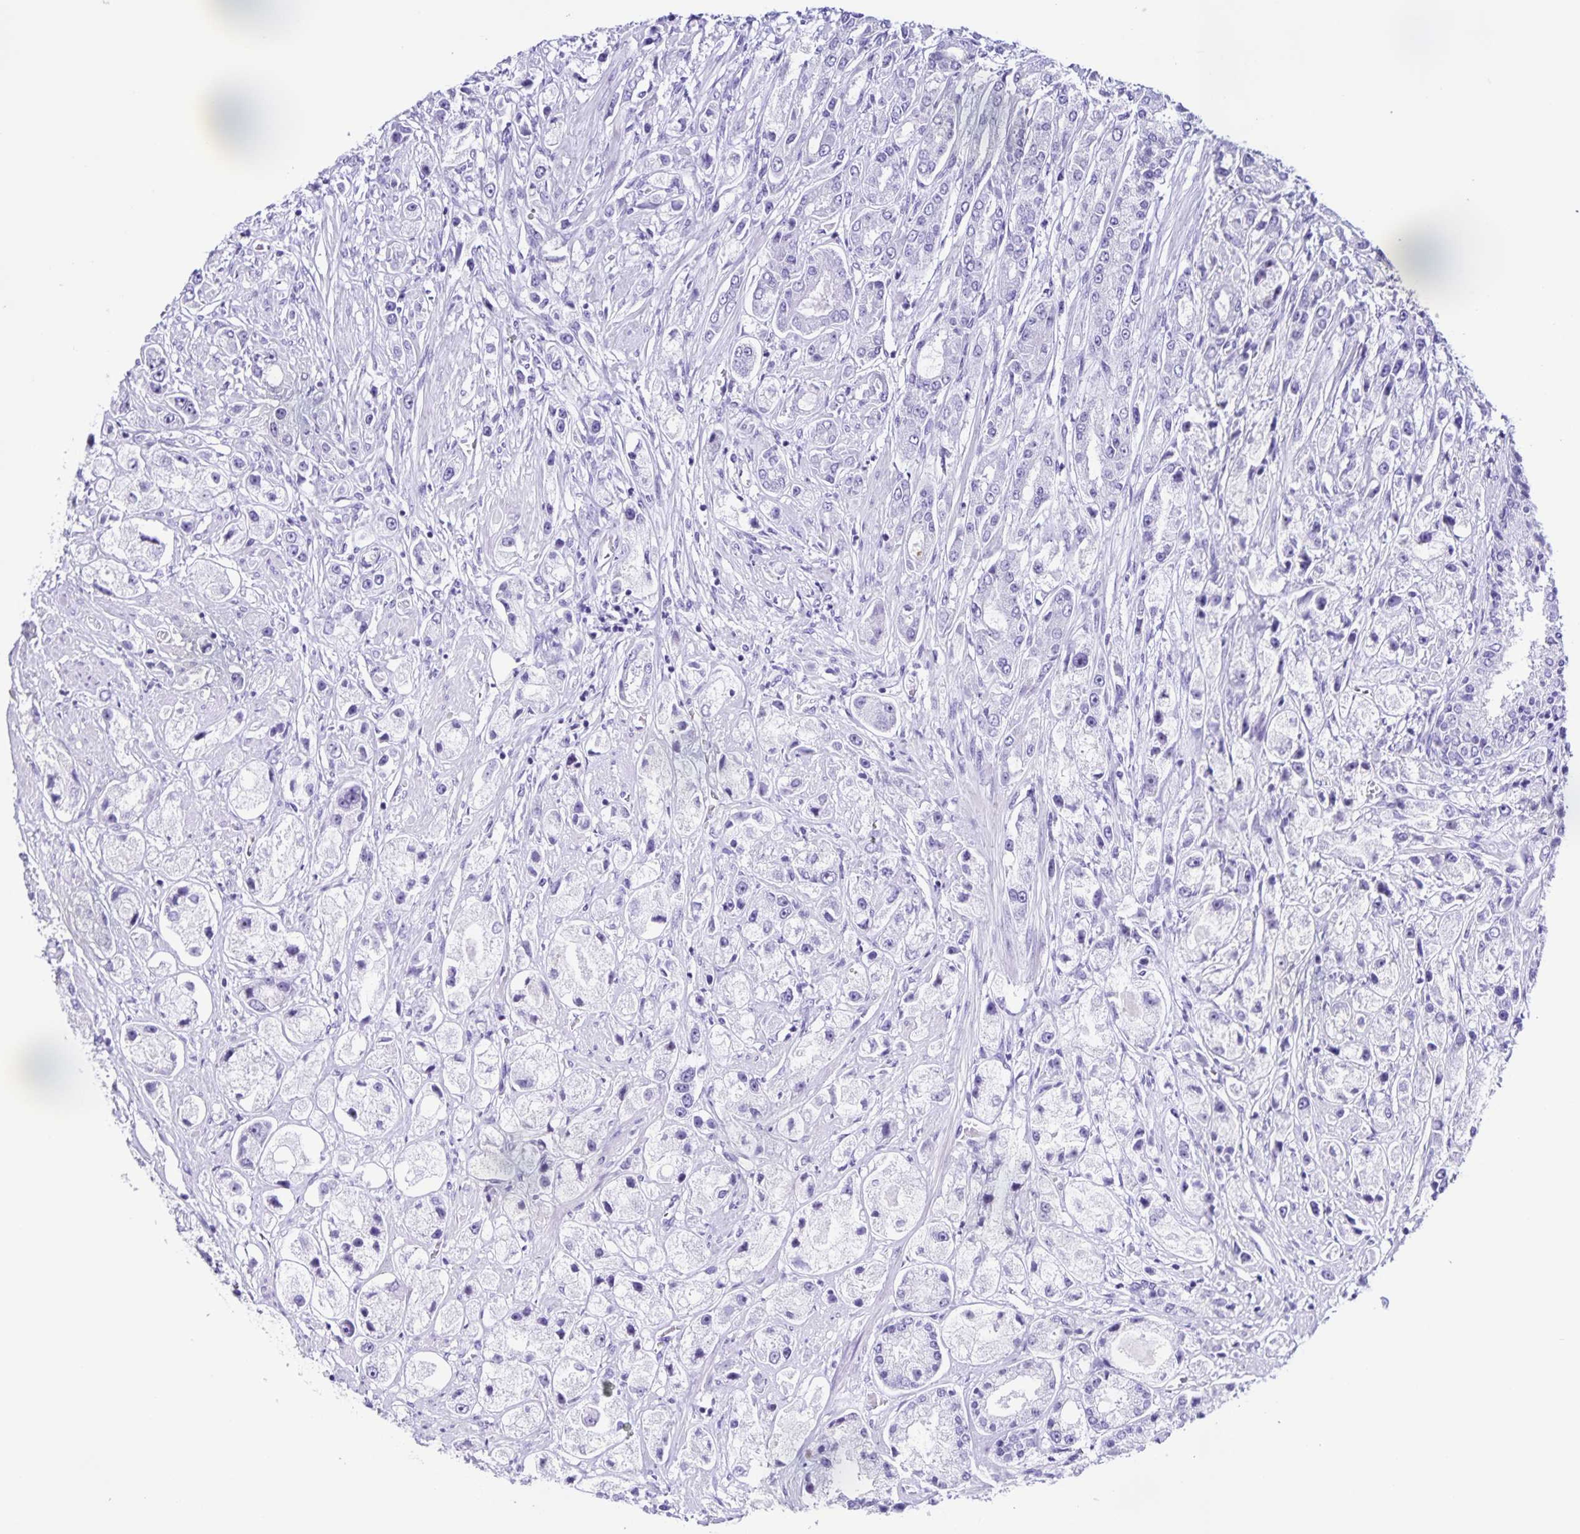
{"staining": {"intensity": "negative", "quantity": "none", "location": "none"}, "tissue": "prostate cancer", "cell_type": "Tumor cells", "image_type": "cancer", "snomed": [{"axis": "morphology", "description": "Adenocarcinoma, High grade"}, {"axis": "topography", "description": "Prostate"}], "caption": "High magnification brightfield microscopy of prostate cancer stained with DAB (3,3'-diaminobenzidine) (brown) and counterstained with hematoxylin (blue): tumor cells show no significant staining.", "gene": "FAM170A", "patient": {"sex": "male", "age": 67}}